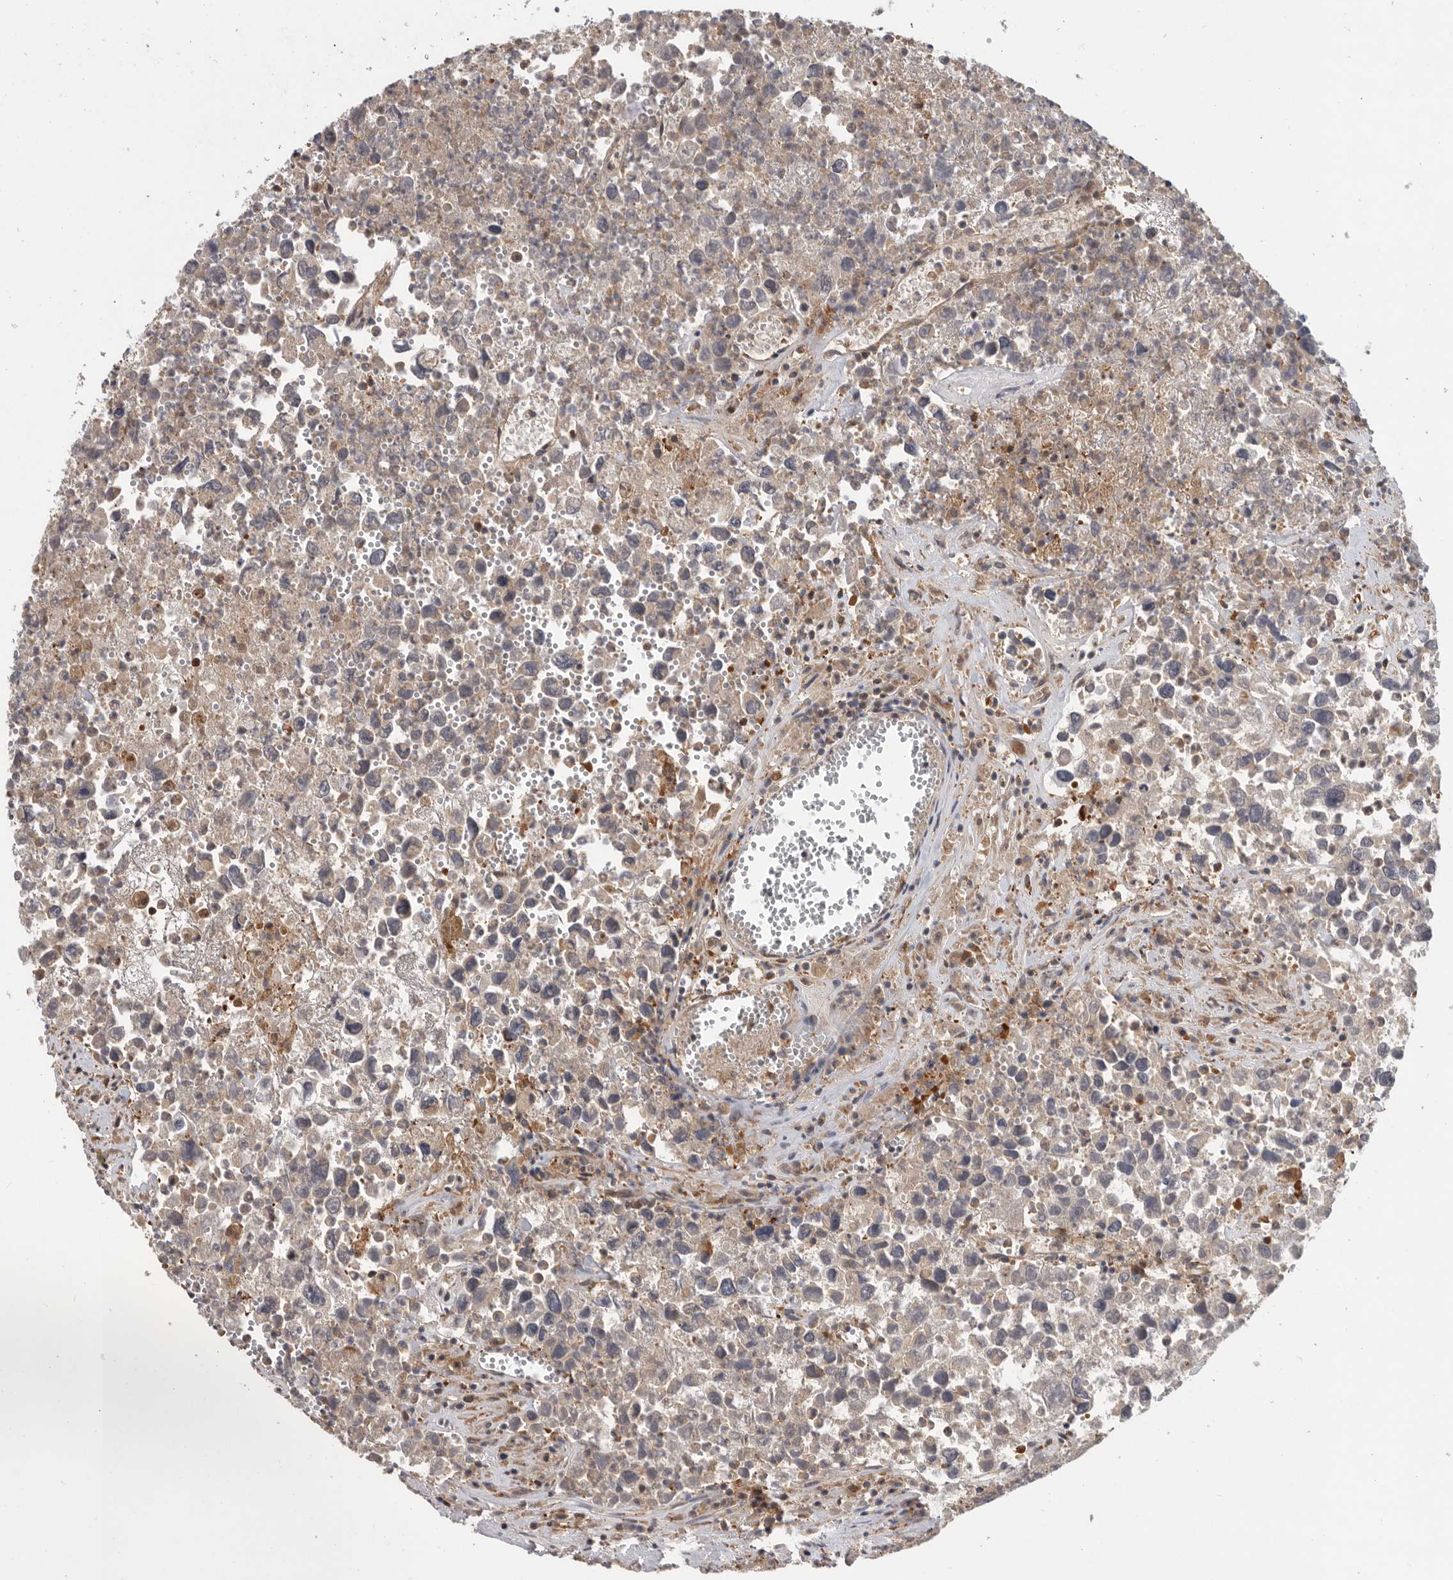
{"staining": {"intensity": "weak", "quantity": "<25%", "location": "cytoplasmic/membranous"}, "tissue": "testis cancer", "cell_type": "Tumor cells", "image_type": "cancer", "snomed": [{"axis": "morphology", "description": "Seminoma, NOS"}, {"axis": "morphology", "description": "Carcinoma, Embryonal, NOS"}, {"axis": "topography", "description": "Testis"}], "caption": "This is an IHC micrograph of testis cancer. There is no positivity in tumor cells.", "gene": "C1orf109", "patient": {"sex": "male", "age": 43}}